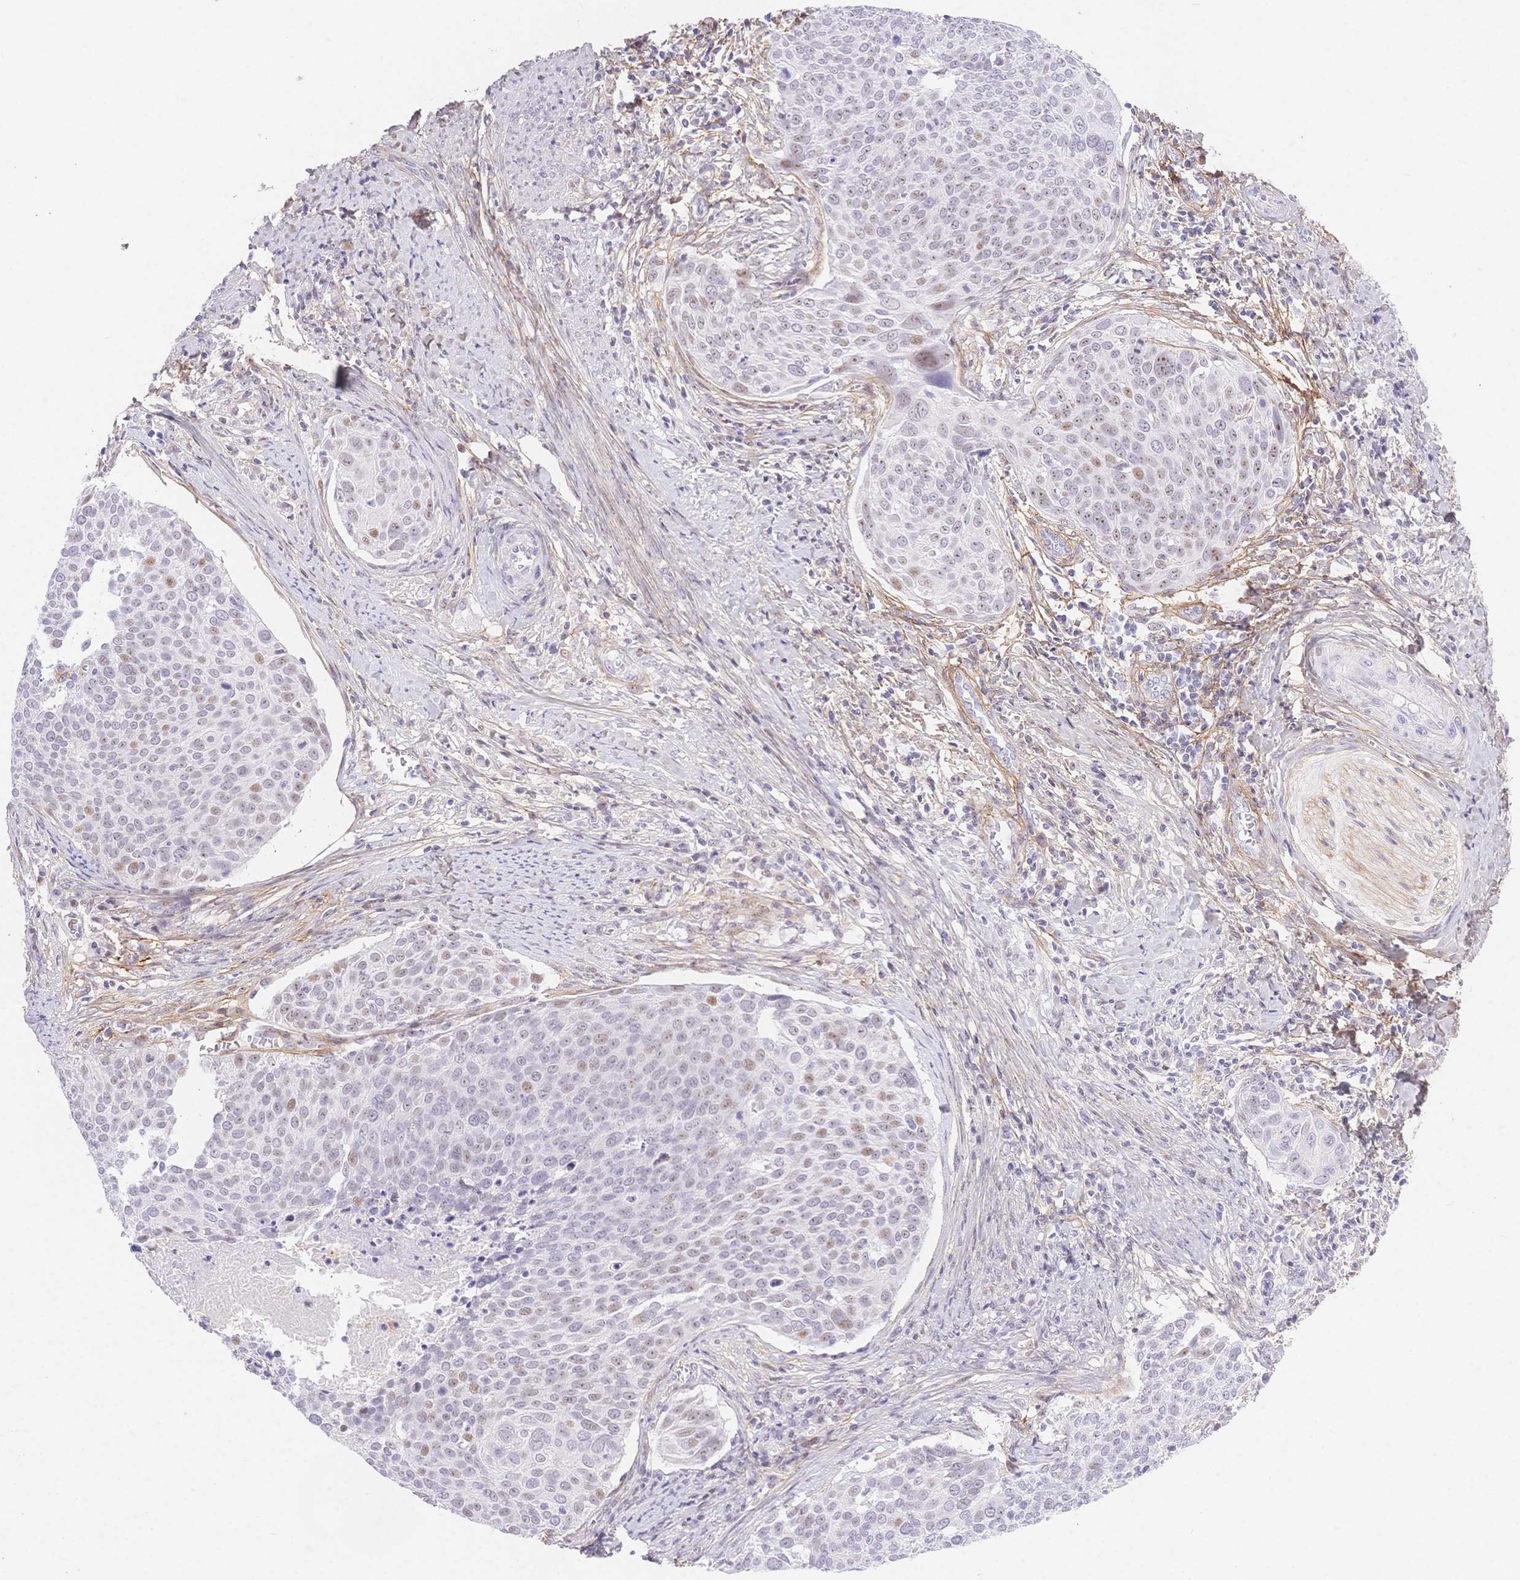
{"staining": {"intensity": "weak", "quantity": "25%-75%", "location": "nuclear"}, "tissue": "cervical cancer", "cell_type": "Tumor cells", "image_type": "cancer", "snomed": [{"axis": "morphology", "description": "Squamous cell carcinoma, NOS"}, {"axis": "topography", "description": "Cervix"}], "caption": "DAB immunohistochemical staining of human cervical cancer (squamous cell carcinoma) reveals weak nuclear protein positivity in approximately 25%-75% of tumor cells.", "gene": "PDZD2", "patient": {"sex": "female", "age": 39}}